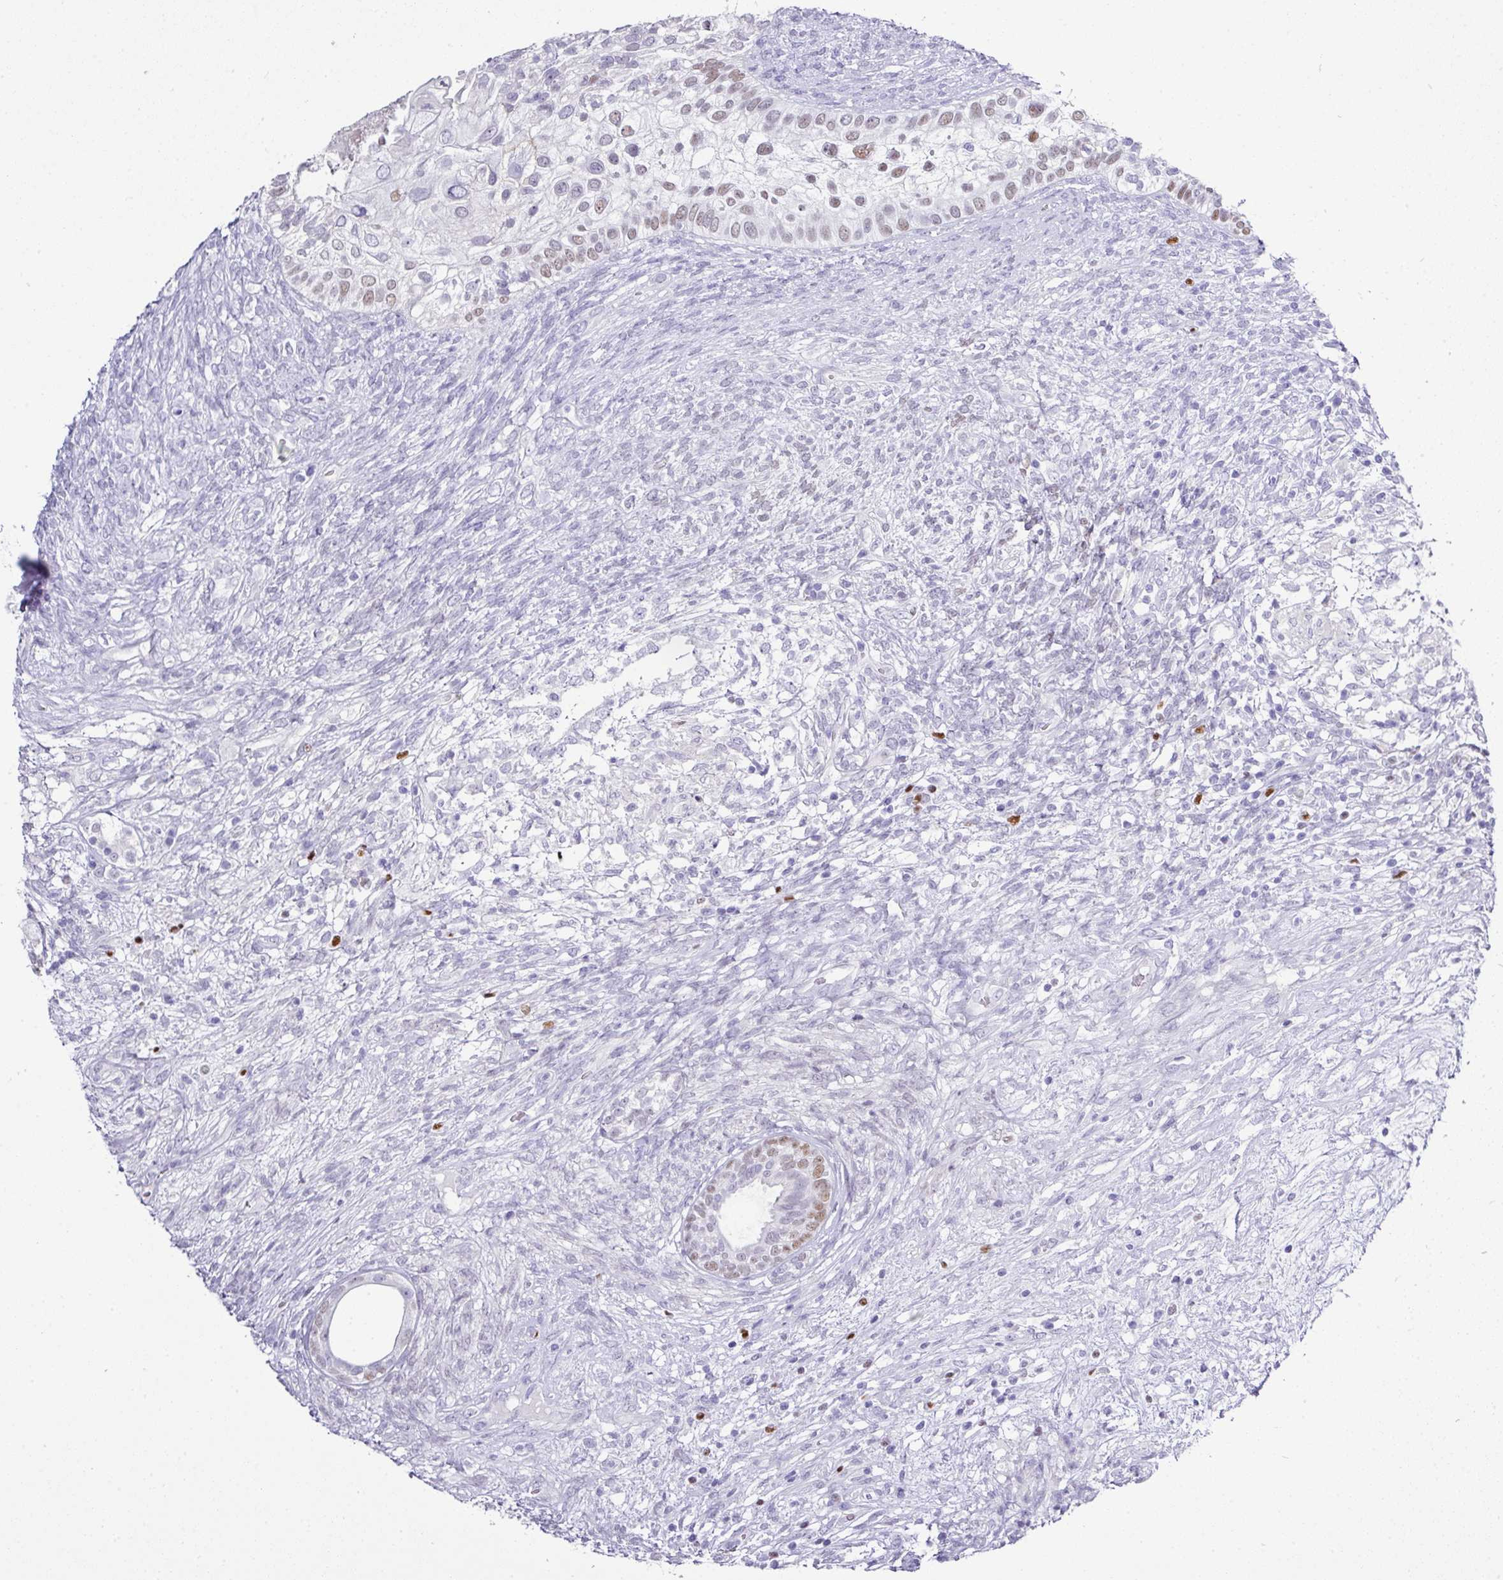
{"staining": {"intensity": "moderate", "quantity": "<25%", "location": "nuclear"}, "tissue": "testis cancer", "cell_type": "Tumor cells", "image_type": "cancer", "snomed": [{"axis": "morphology", "description": "Seminoma, NOS"}, {"axis": "morphology", "description": "Carcinoma, Embryonal, NOS"}, {"axis": "topography", "description": "Testis"}], "caption": "DAB immunohistochemical staining of human embryonal carcinoma (testis) exhibits moderate nuclear protein staining in about <25% of tumor cells.", "gene": "BCL11A", "patient": {"sex": "male", "age": 41}}